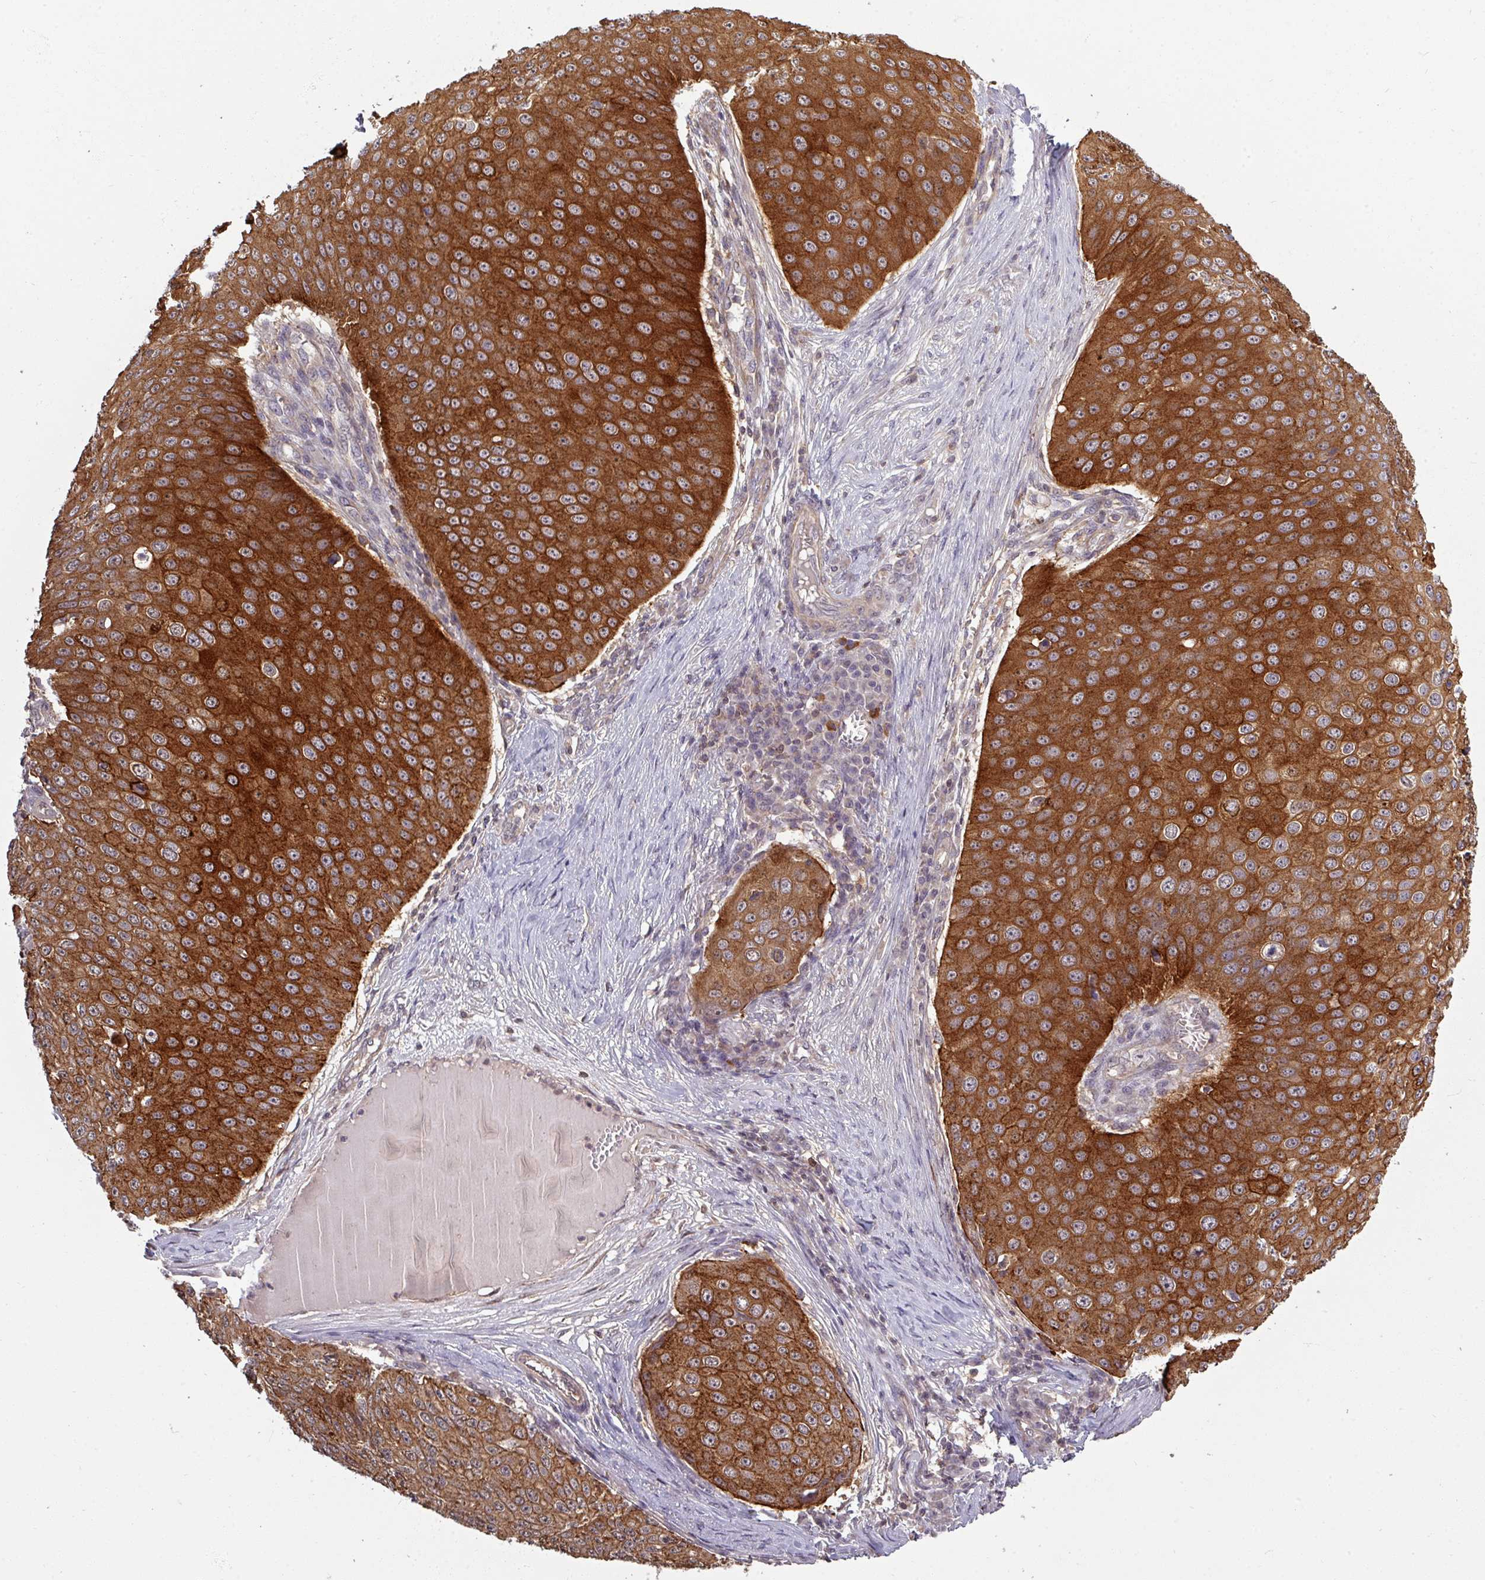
{"staining": {"intensity": "strong", "quantity": ">75%", "location": "cytoplasmic/membranous"}, "tissue": "skin cancer", "cell_type": "Tumor cells", "image_type": "cancer", "snomed": [{"axis": "morphology", "description": "Squamous cell carcinoma, NOS"}, {"axis": "topography", "description": "Skin"}], "caption": "Approximately >75% of tumor cells in skin squamous cell carcinoma exhibit strong cytoplasmic/membranous protein positivity as visualized by brown immunohistochemical staining.", "gene": "TUSC3", "patient": {"sex": "male", "age": 71}}